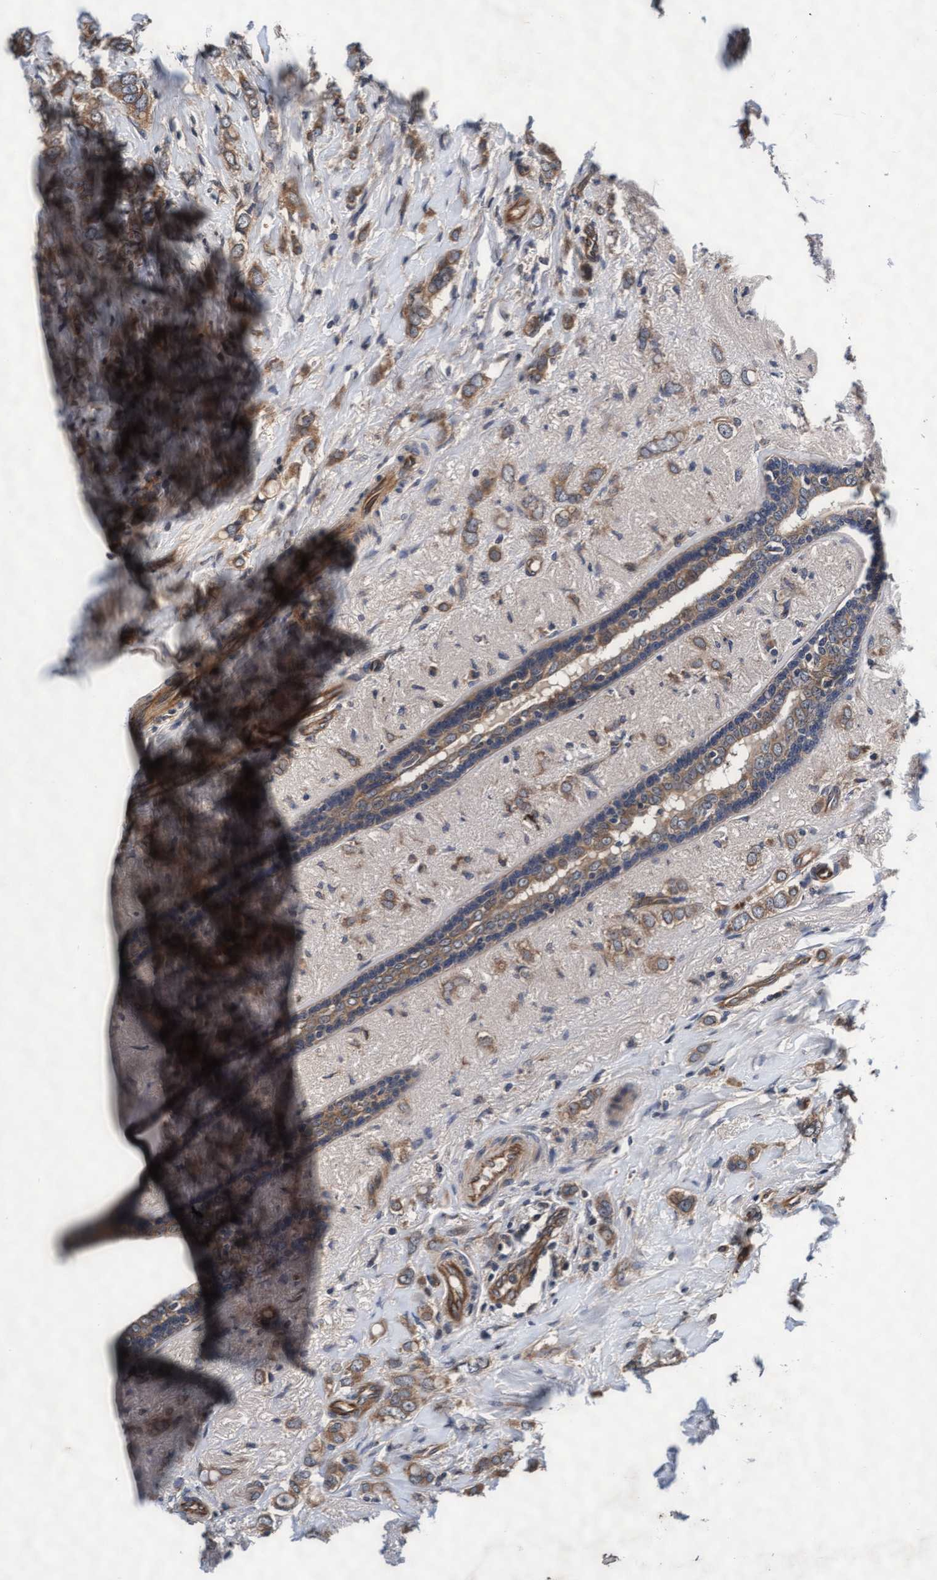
{"staining": {"intensity": "moderate", "quantity": ">75%", "location": "cytoplasmic/membranous"}, "tissue": "breast cancer", "cell_type": "Tumor cells", "image_type": "cancer", "snomed": [{"axis": "morphology", "description": "Normal tissue, NOS"}, {"axis": "morphology", "description": "Lobular carcinoma"}, {"axis": "topography", "description": "Breast"}], "caption": "Immunohistochemistry of human breast lobular carcinoma exhibits medium levels of moderate cytoplasmic/membranous positivity in about >75% of tumor cells.", "gene": "EFCAB13", "patient": {"sex": "female", "age": 47}}